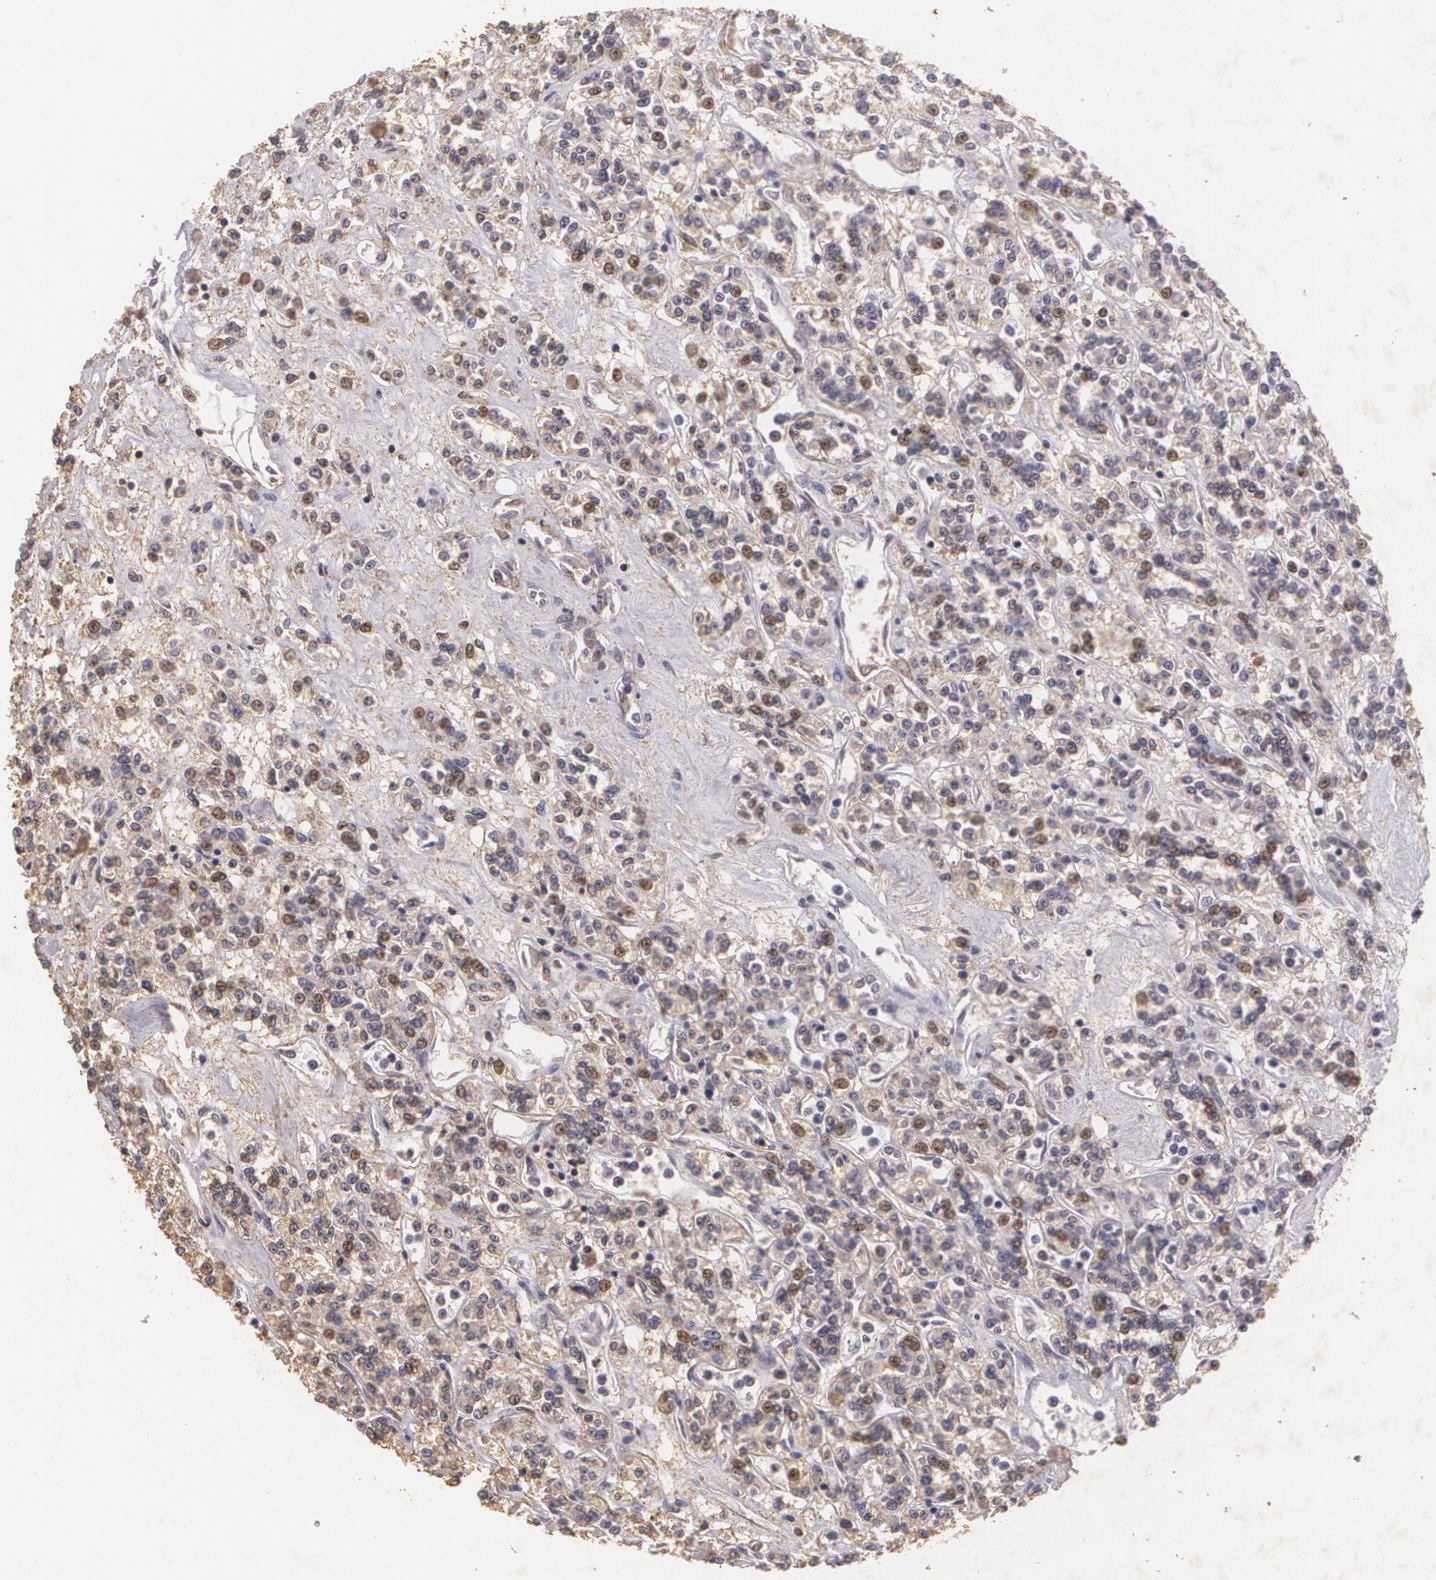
{"staining": {"intensity": "moderate", "quantity": ">75%", "location": "cytoplasmic/membranous,nuclear"}, "tissue": "renal cancer", "cell_type": "Tumor cells", "image_type": "cancer", "snomed": [{"axis": "morphology", "description": "Adenocarcinoma, NOS"}, {"axis": "topography", "description": "Kidney"}], "caption": "Protein staining of renal cancer (adenocarcinoma) tissue exhibits moderate cytoplasmic/membranous and nuclear positivity in about >75% of tumor cells.", "gene": "KCNA4", "patient": {"sex": "female", "age": 76}}